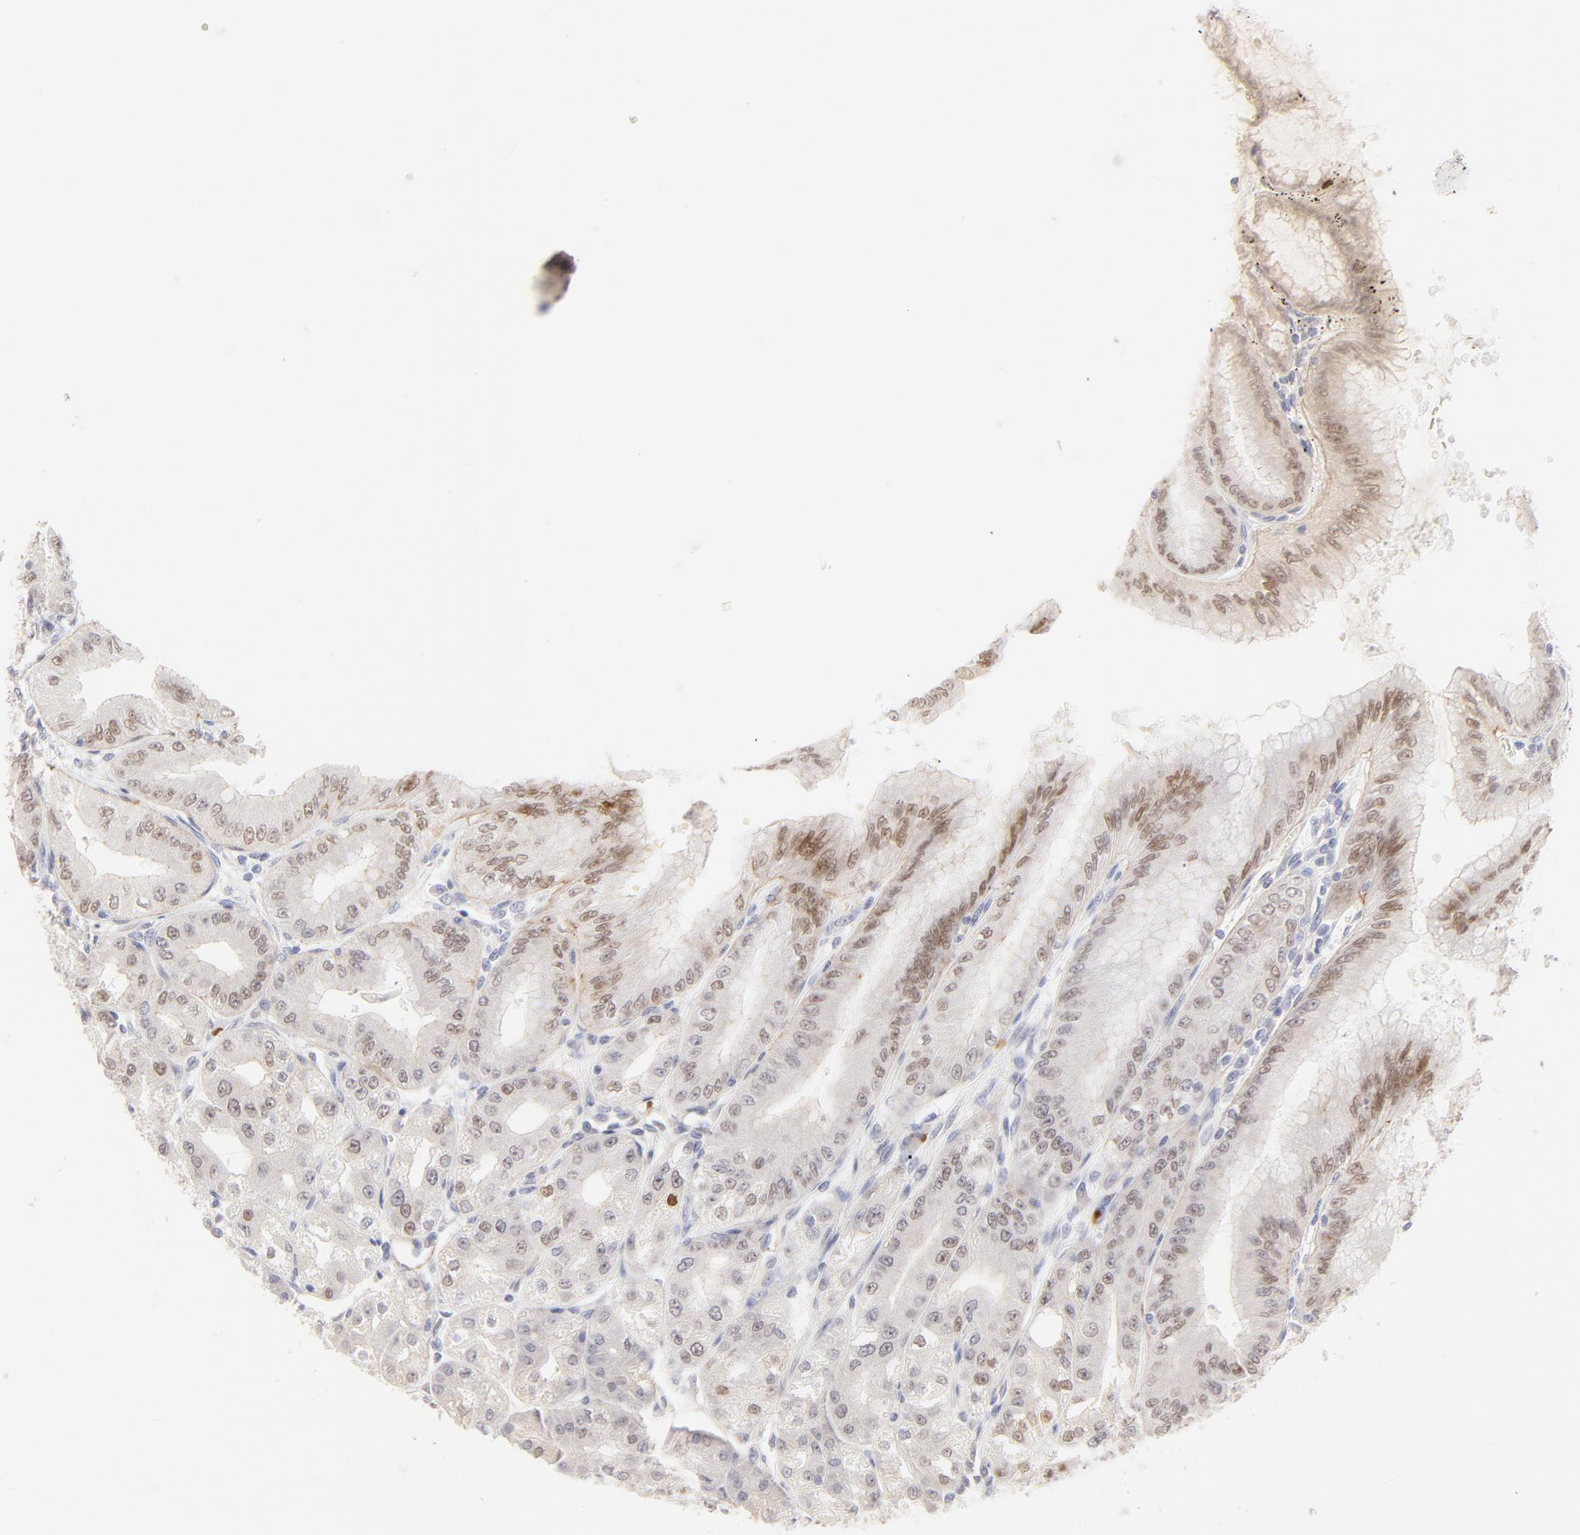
{"staining": {"intensity": "moderate", "quantity": ">75%", "location": "nuclear"}, "tissue": "stomach", "cell_type": "Glandular cells", "image_type": "normal", "snomed": [{"axis": "morphology", "description": "Normal tissue, NOS"}, {"axis": "topography", "description": "Stomach, lower"}], "caption": "IHC (DAB) staining of unremarkable stomach shows moderate nuclear protein positivity in about >75% of glandular cells. (DAB IHC with brightfield microscopy, high magnification).", "gene": "ELF3", "patient": {"sex": "male", "age": 71}}